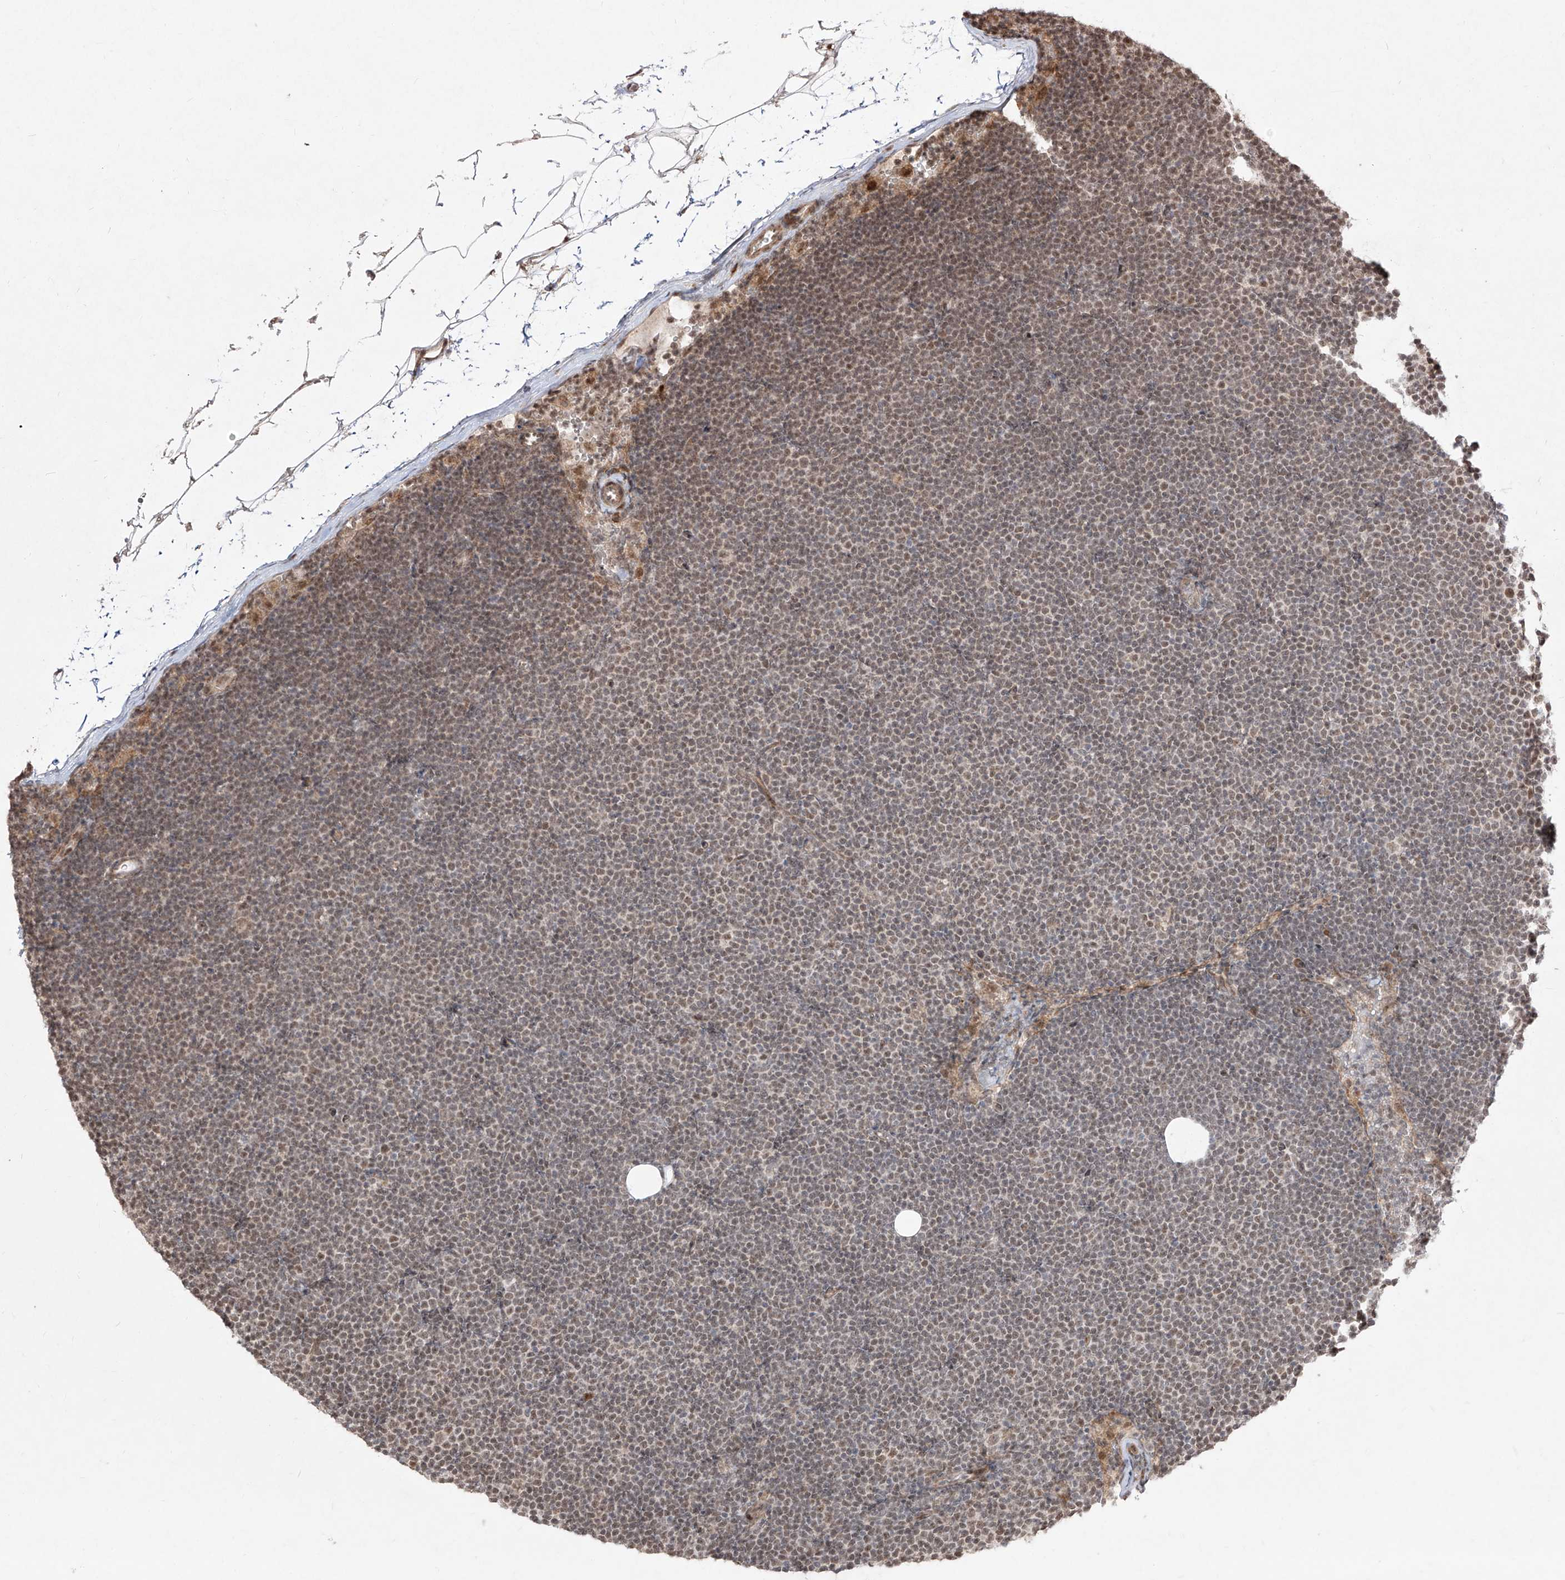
{"staining": {"intensity": "moderate", "quantity": "<25%", "location": "nuclear"}, "tissue": "lymphoma", "cell_type": "Tumor cells", "image_type": "cancer", "snomed": [{"axis": "morphology", "description": "Malignant lymphoma, non-Hodgkin's type, Low grade"}, {"axis": "topography", "description": "Lymph node"}], "caption": "There is low levels of moderate nuclear positivity in tumor cells of lymphoma, as demonstrated by immunohistochemical staining (brown color).", "gene": "SNRNP27", "patient": {"sex": "female", "age": 53}}